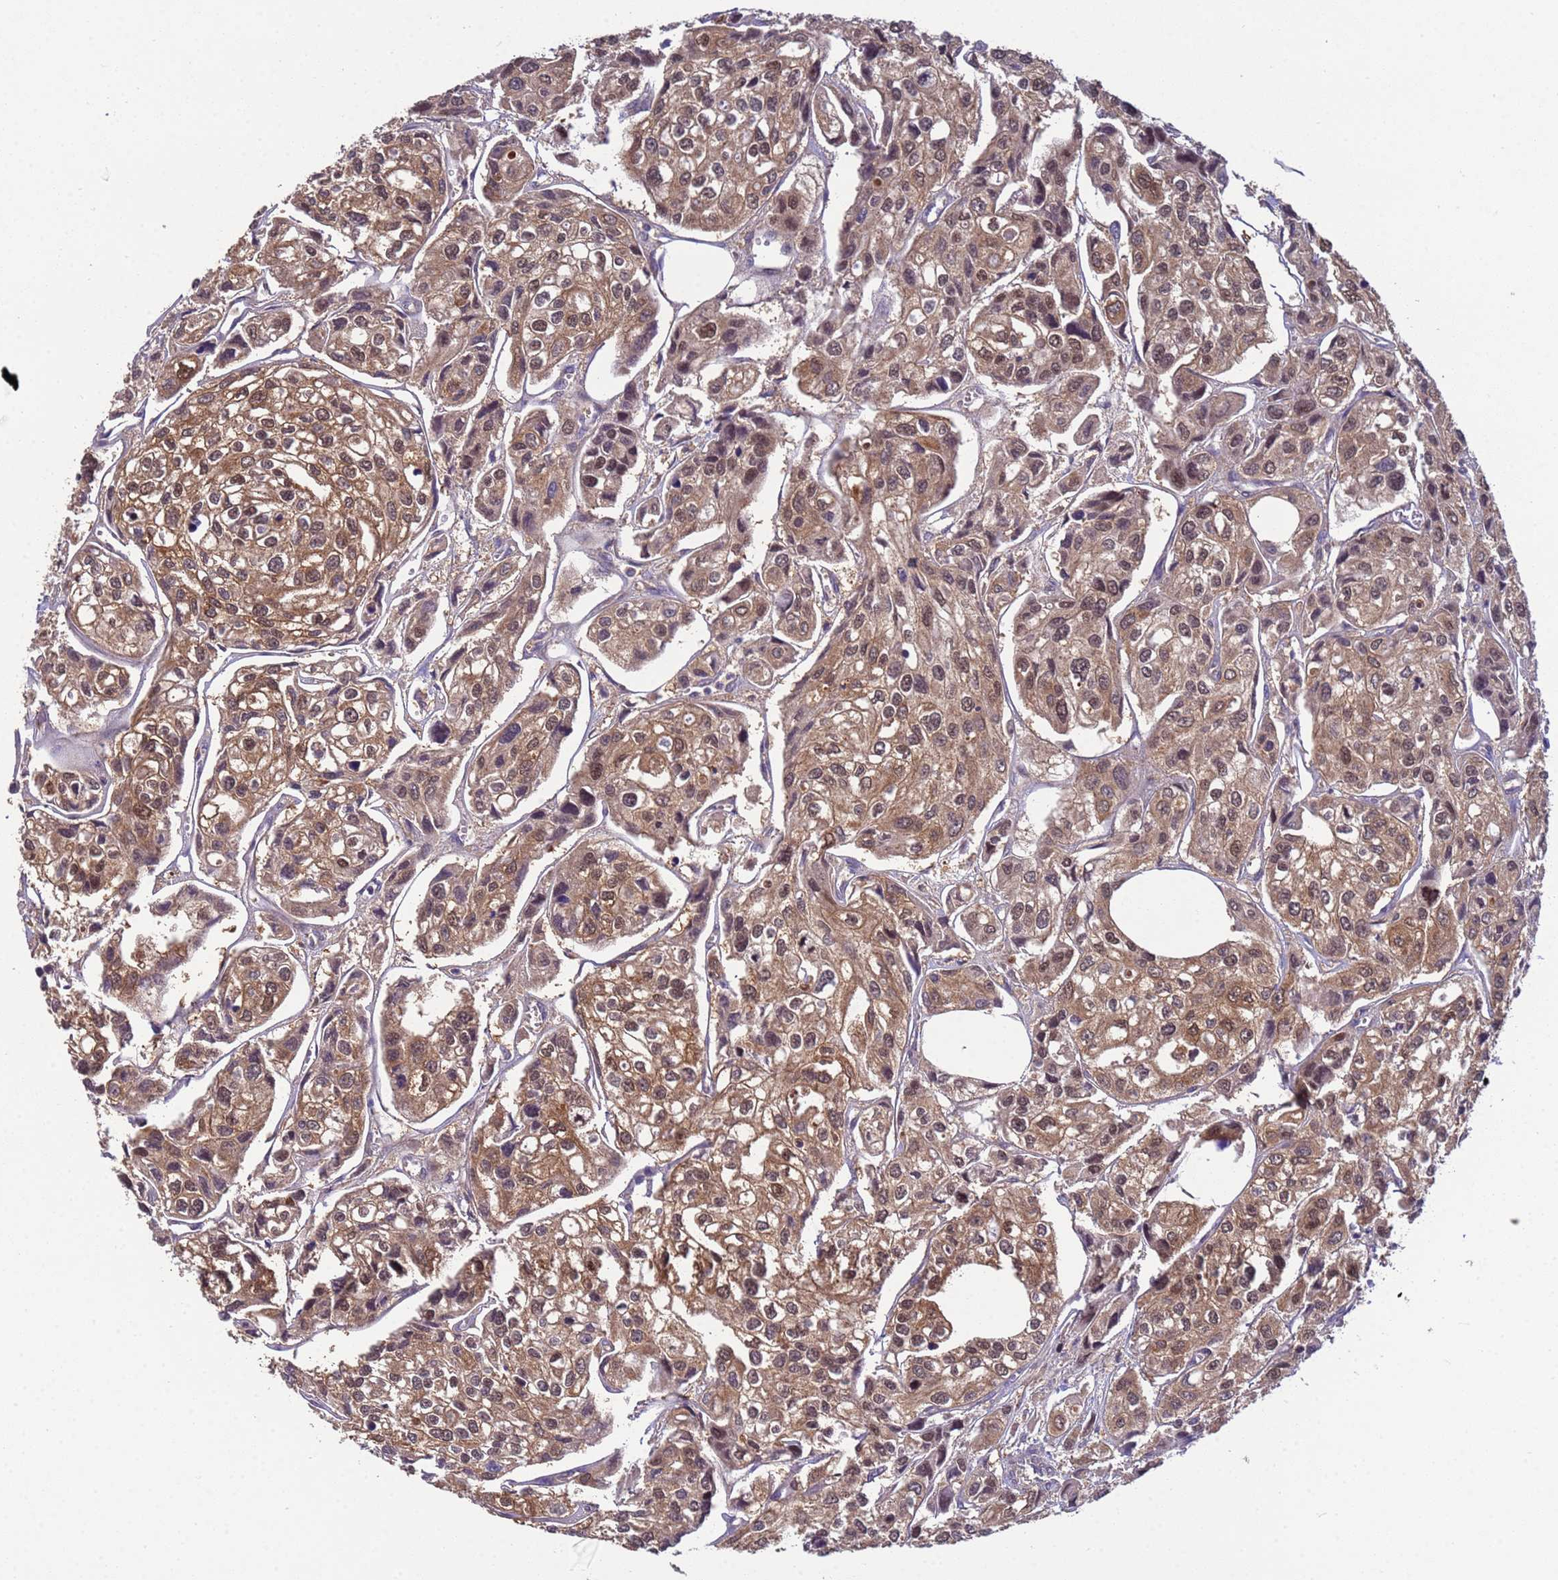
{"staining": {"intensity": "moderate", "quantity": ">75%", "location": "cytoplasmic/membranous,nuclear"}, "tissue": "urothelial cancer", "cell_type": "Tumor cells", "image_type": "cancer", "snomed": [{"axis": "morphology", "description": "Urothelial carcinoma, High grade"}, {"axis": "topography", "description": "Urinary bladder"}], "caption": "High-grade urothelial carcinoma stained with a protein marker shows moderate staining in tumor cells.", "gene": "NPEPPS", "patient": {"sex": "male", "age": 67}}